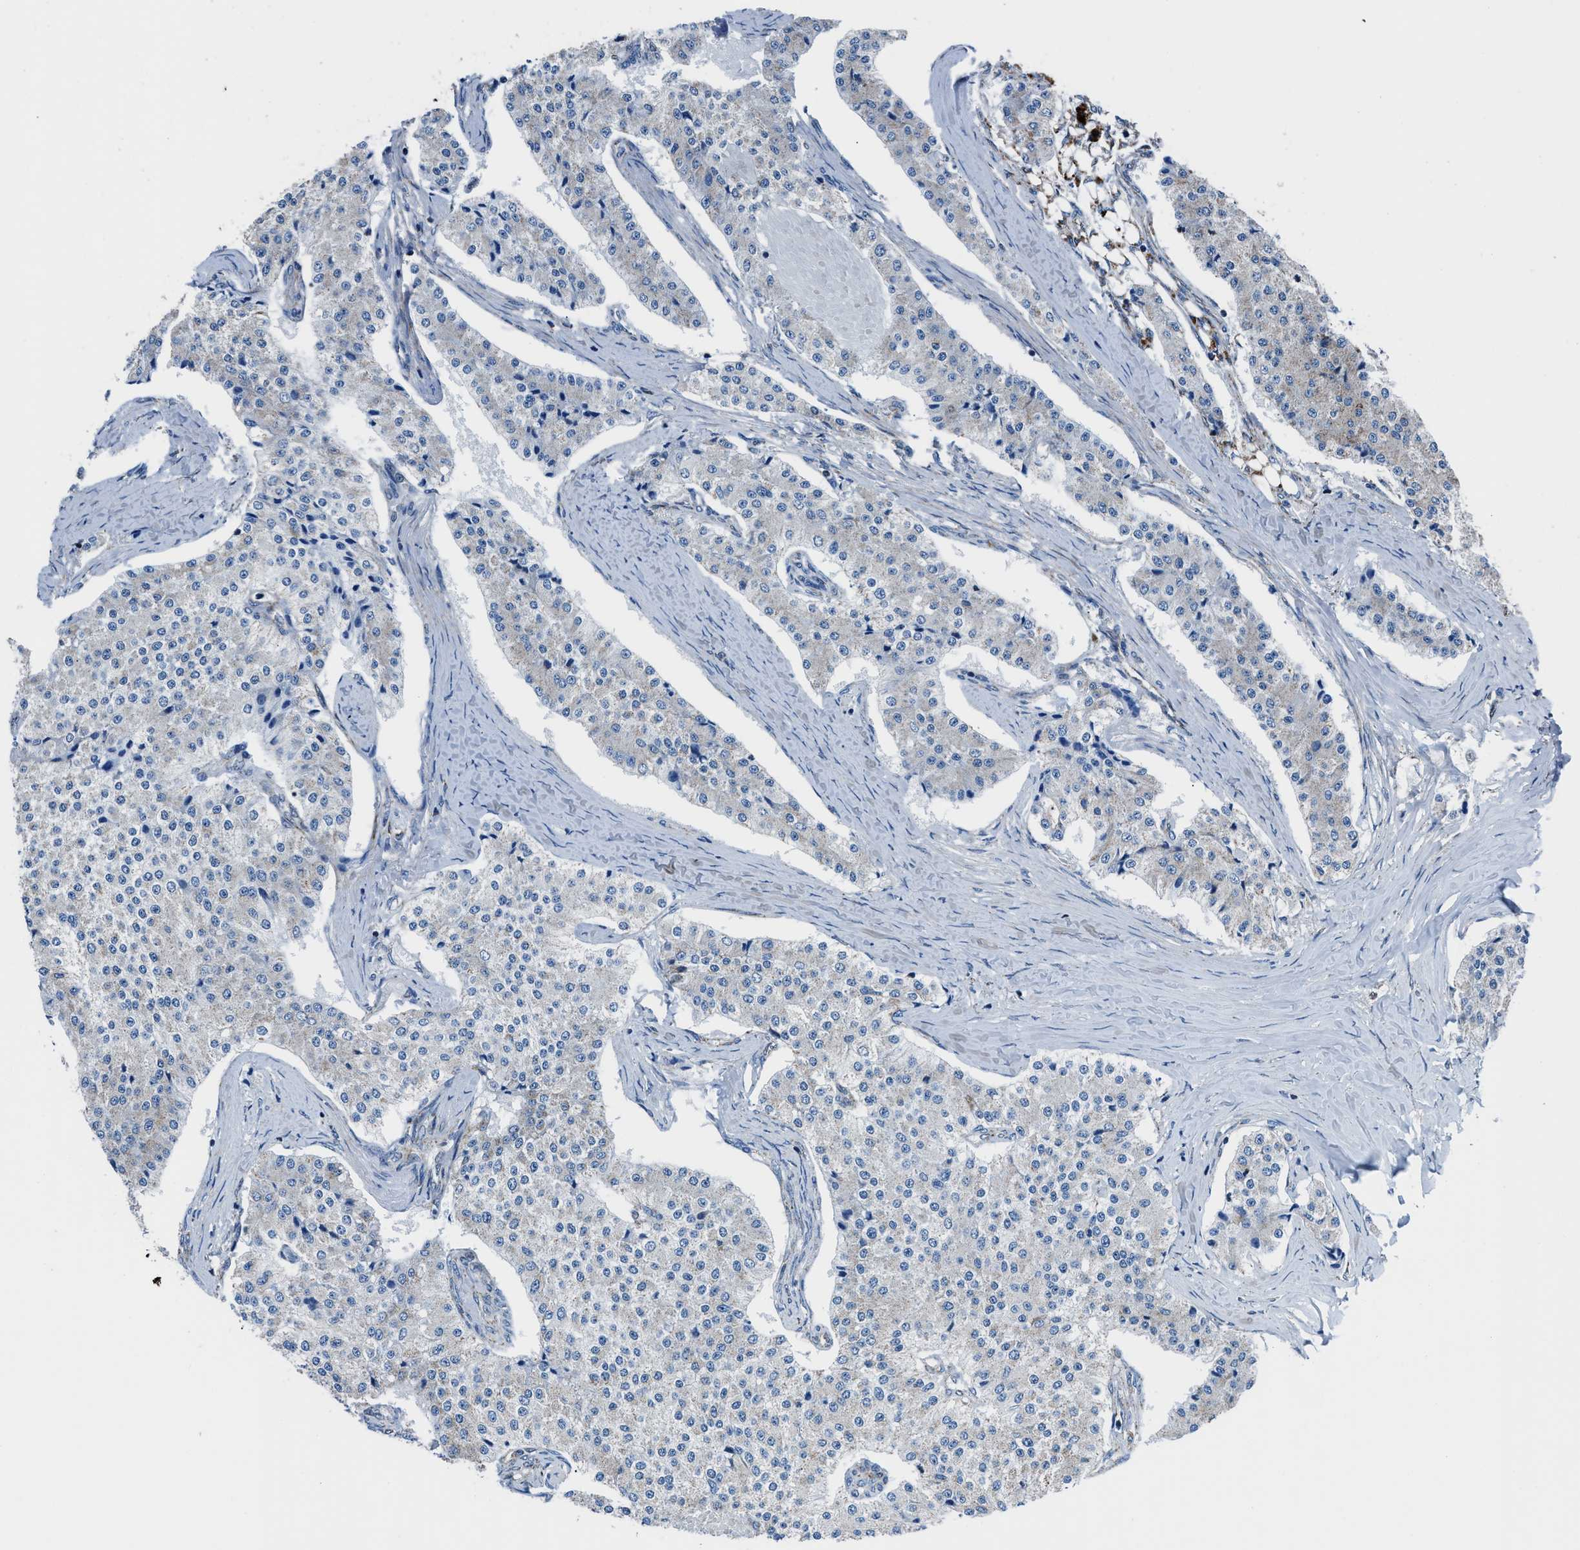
{"staining": {"intensity": "negative", "quantity": "none", "location": "none"}, "tissue": "carcinoid", "cell_type": "Tumor cells", "image_type": "cancer", "snomed": [{"axis": "morphology", "description": "Carcinoid, malignant, NOS"}, {"axis": "topography", "description": "Colon"}], "caption": "The histopathology image displays no staining of tumor cells in malignant carcinoid. Nuclei are stained in blue.", "gene": "LMO2", "patient": {"sex": "female", "age": 52}}